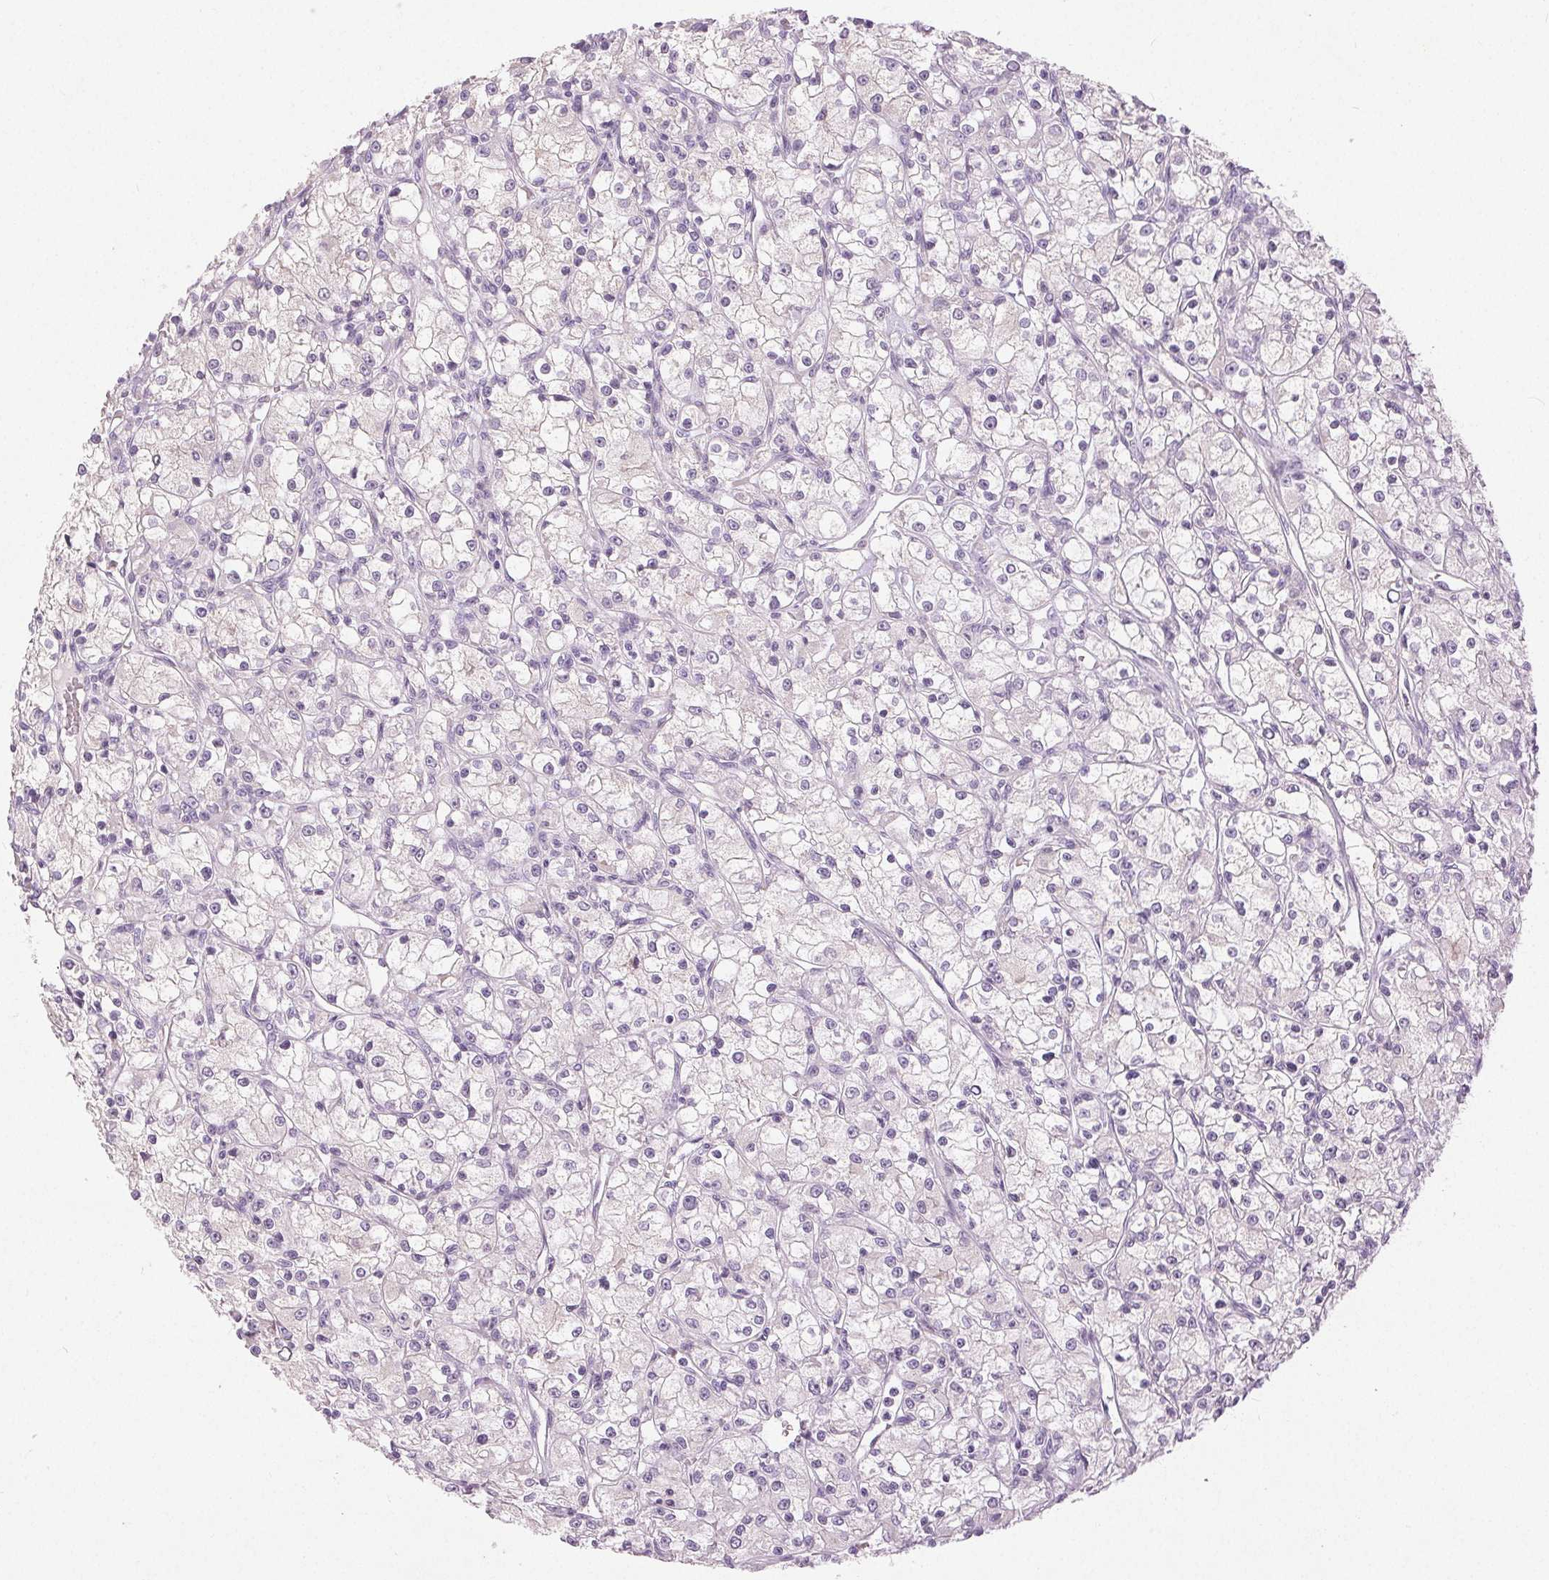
{"staining": {"intensity": "negative", "quantity": "none", "location": "none"}, "tissue": "renal cancer", "cell_type": "Tumor cells", "image_type": "cancer", "snomed": [{"axis": "morphology", "description": "Adenocarcinoma, NOS"}, {"axis": "topography", "description": "Kidney"}], "caption": "Tumor cells are negative for protein expression in human renal cancer.", "gene": "DSG3", "patient": {"sex": "female", "age": 59}}